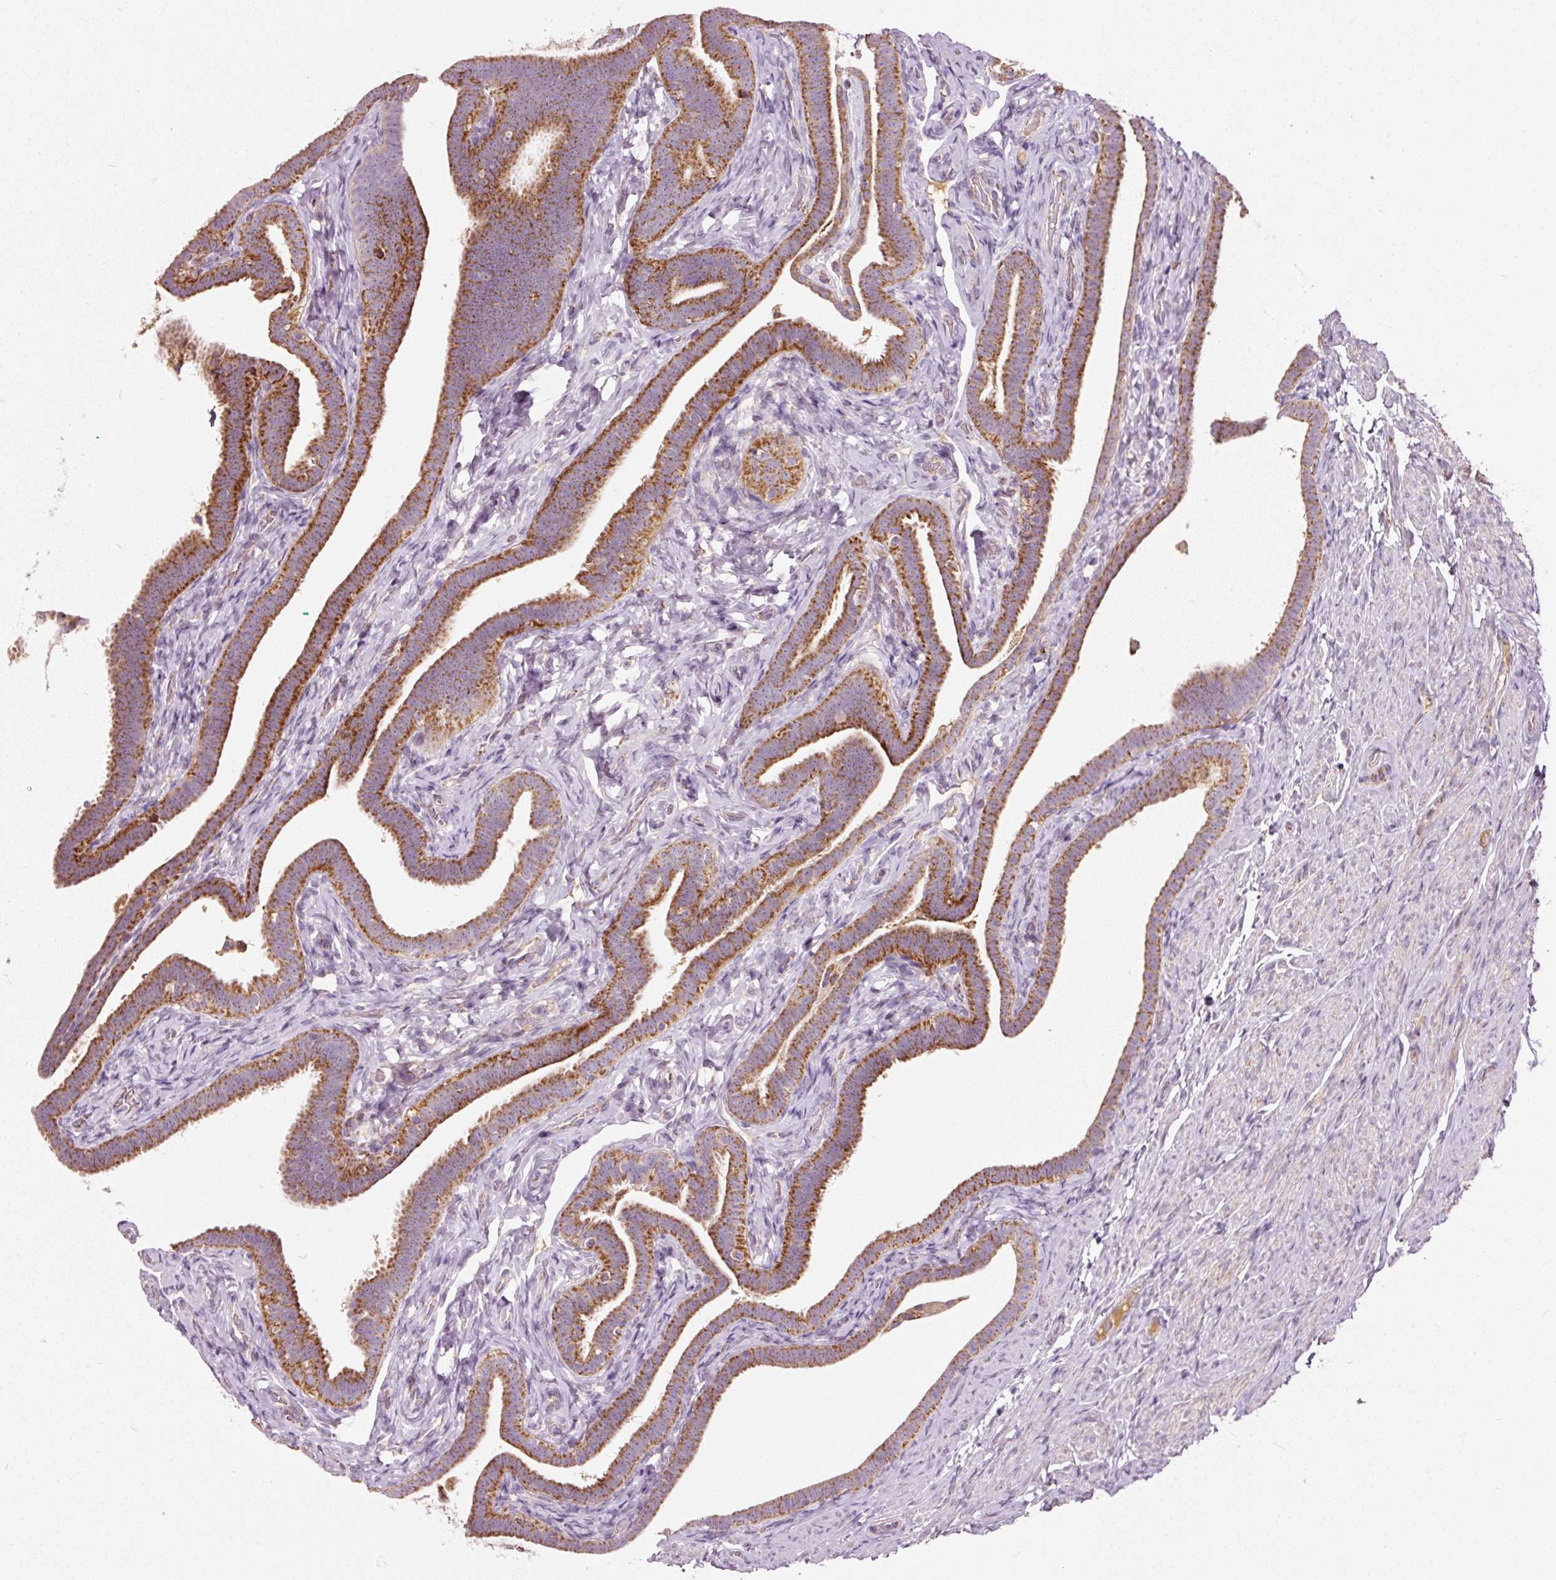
{"staining": {"intensity": "strong", "quantity": ">75%", "location": "cytoplasmic/membranous"}, "tissue": "fallopian tube", "cell_type": "Glandular cells", "image_type": "normal", "snomed": [{"axis": "morphology", "description": "Normal tissue, NOS"}, {"axis": "topography", "description": "Fallopian tube"}], "caption": "About >75% of glandular cells in normal human fallopian tube exhibit strong cytoplasmic/membranous protein positivity as visualized by brown immunohistochemical staining.", "gene": "NDUFB4", "patient": {"sex": "female", "age": 69}}